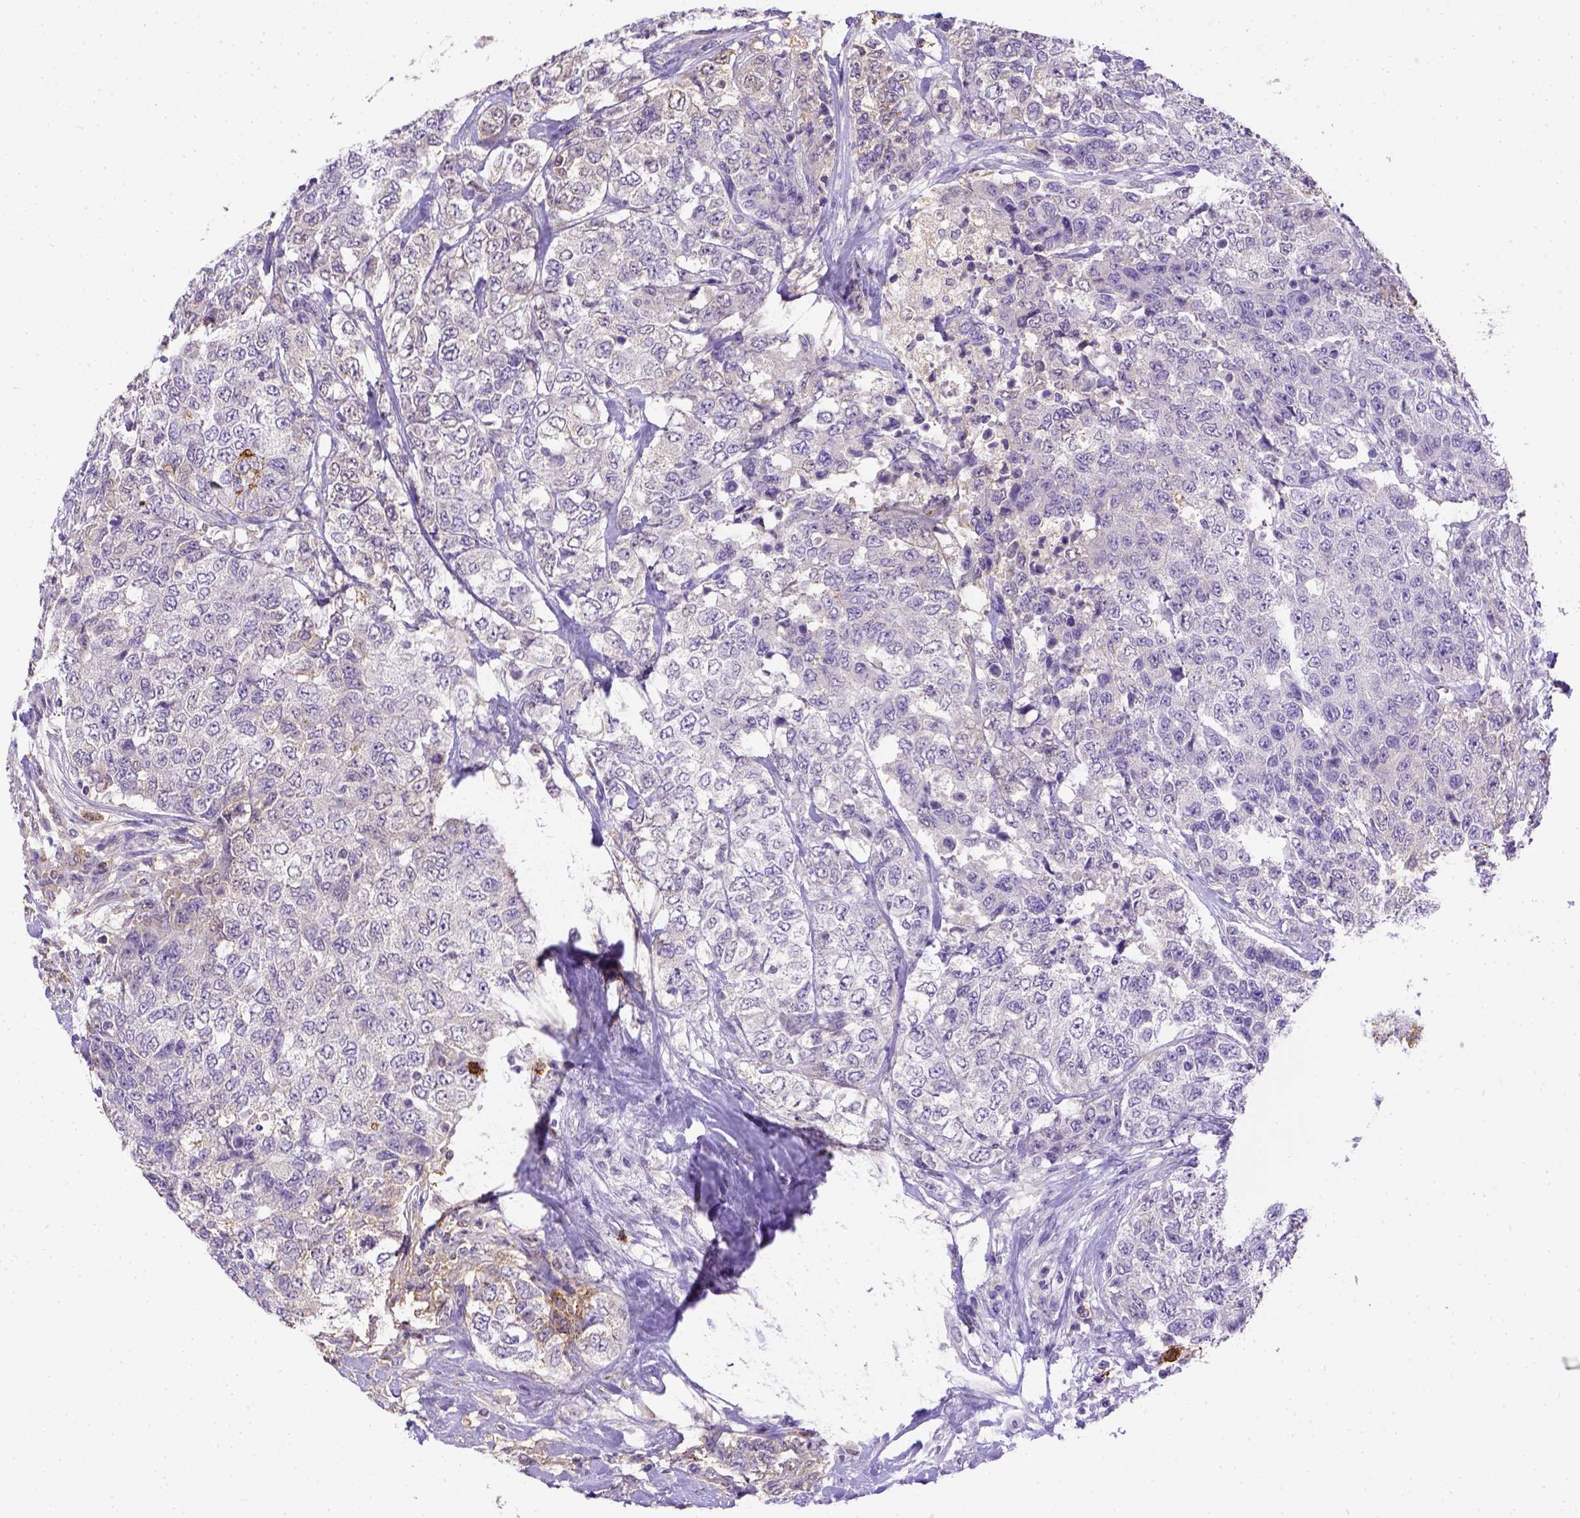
{"staining": {"intensity": "negative", "quantity": "none", "location": "none"}, "tissue": "urothelial cancer", "cell_type": "Tumor cells", "image_type": "cancer", "snomed": [{"axis": "morphology", "description": "Urothelial carcinoma, High grade"}, {"axis": "topography", "description": "Urinary bladder"}], "caption": "DAB immunohistochemical staining of urothelial carcinoma (high-grade) displays no significant expression in tumor cells.", "gene": "B3GAT1", "patient": {"sex": "female", "age": 78}}